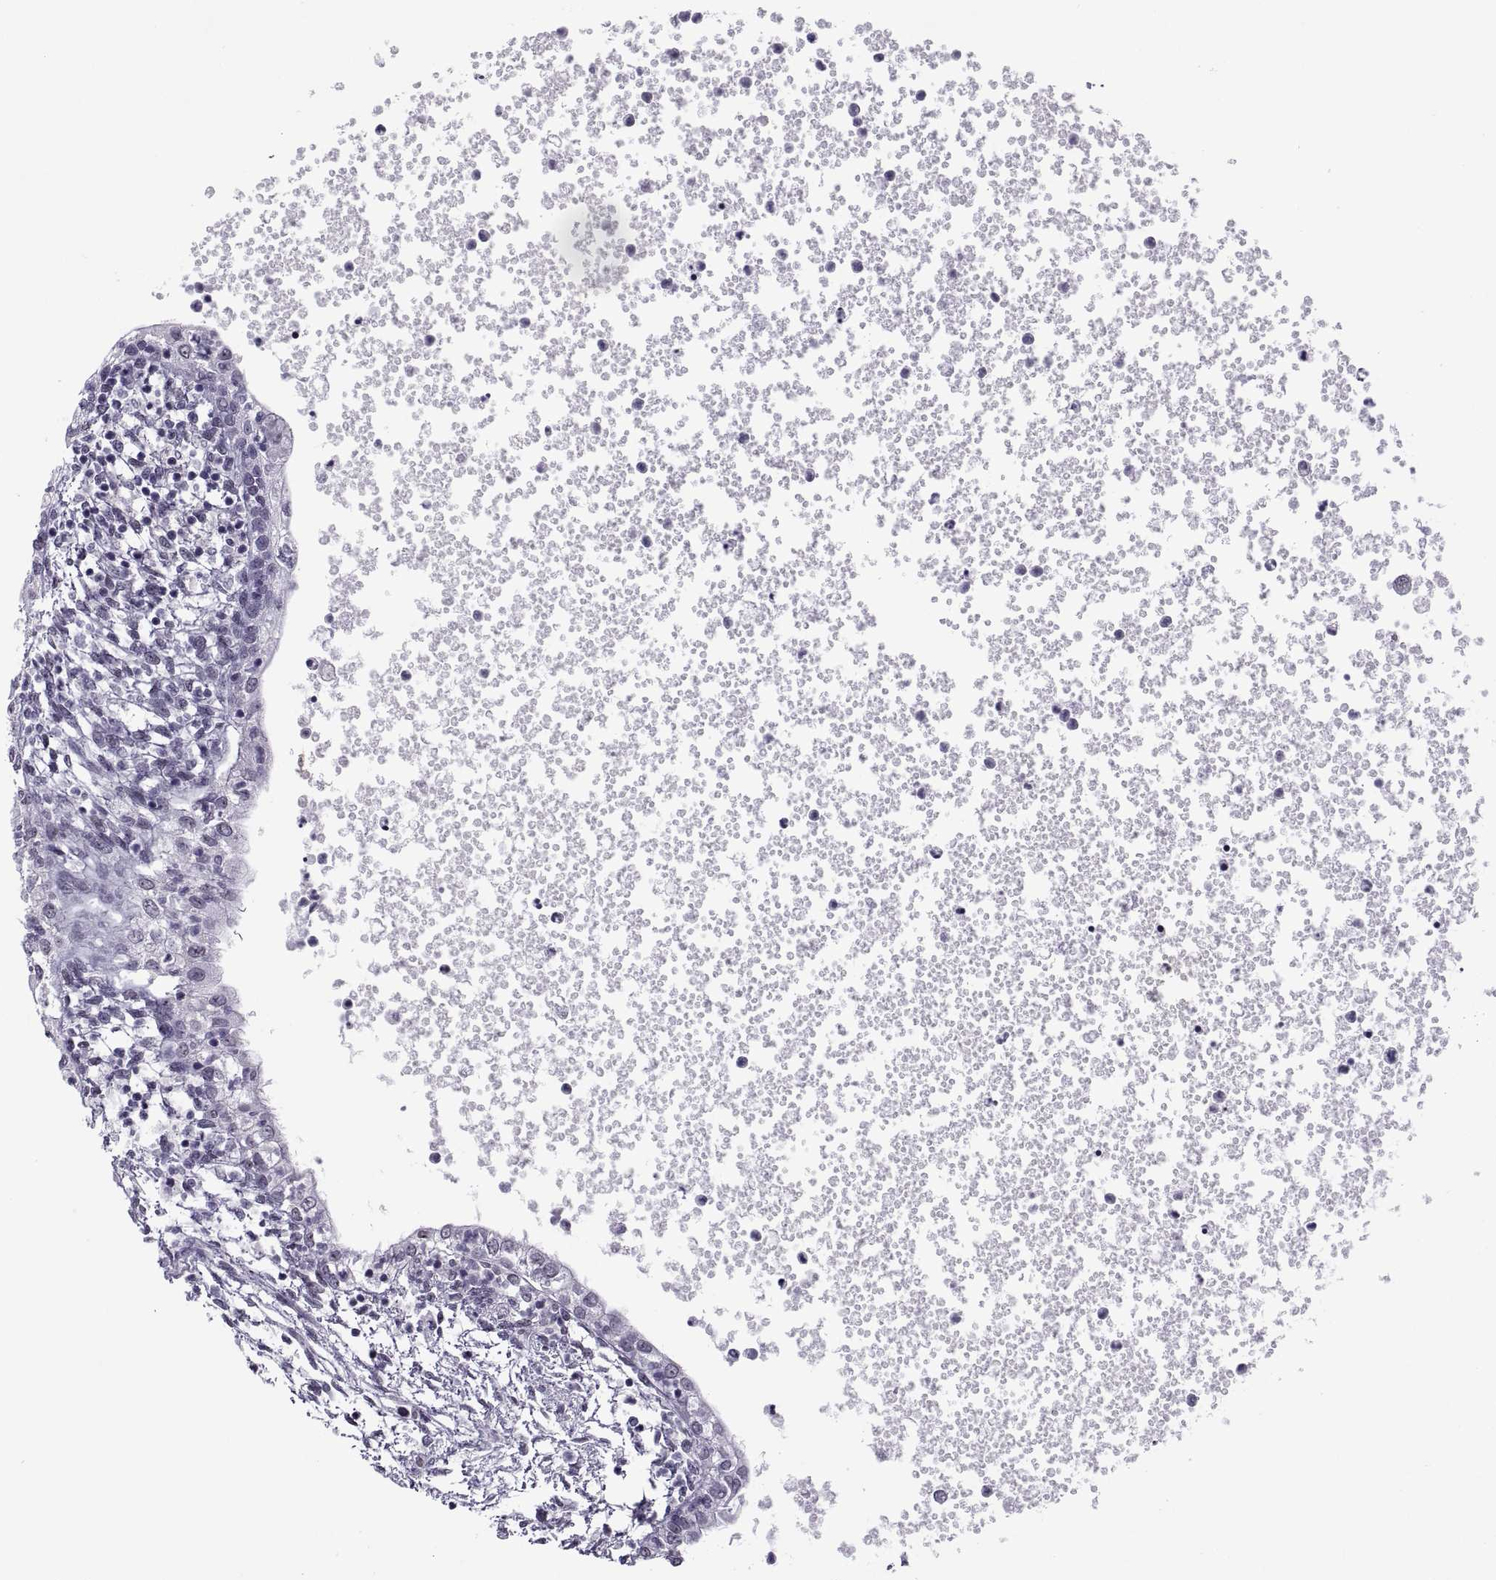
{"staining": {"intensity": "negative", "quantity": "none", "location": "none"}, "tissue": "testis cancer", "cell_type": "Tumor cells", "image_type": "cancer", "snomed": [{"axis": "morphology", "description": "Carcinoma, Embryonal, NOS"}, {"axis": "topography", "description": "Testis"}], "caption": "Immunohistochemical staining of embryonal carcinoma (testis) demonstrates no significant staining in tumor cells. (Immunohistochemistry, brightfield microscopy, high magnification).", "gene": "TBC1D3G", "patient": {"sex": "male", "age": 37}}